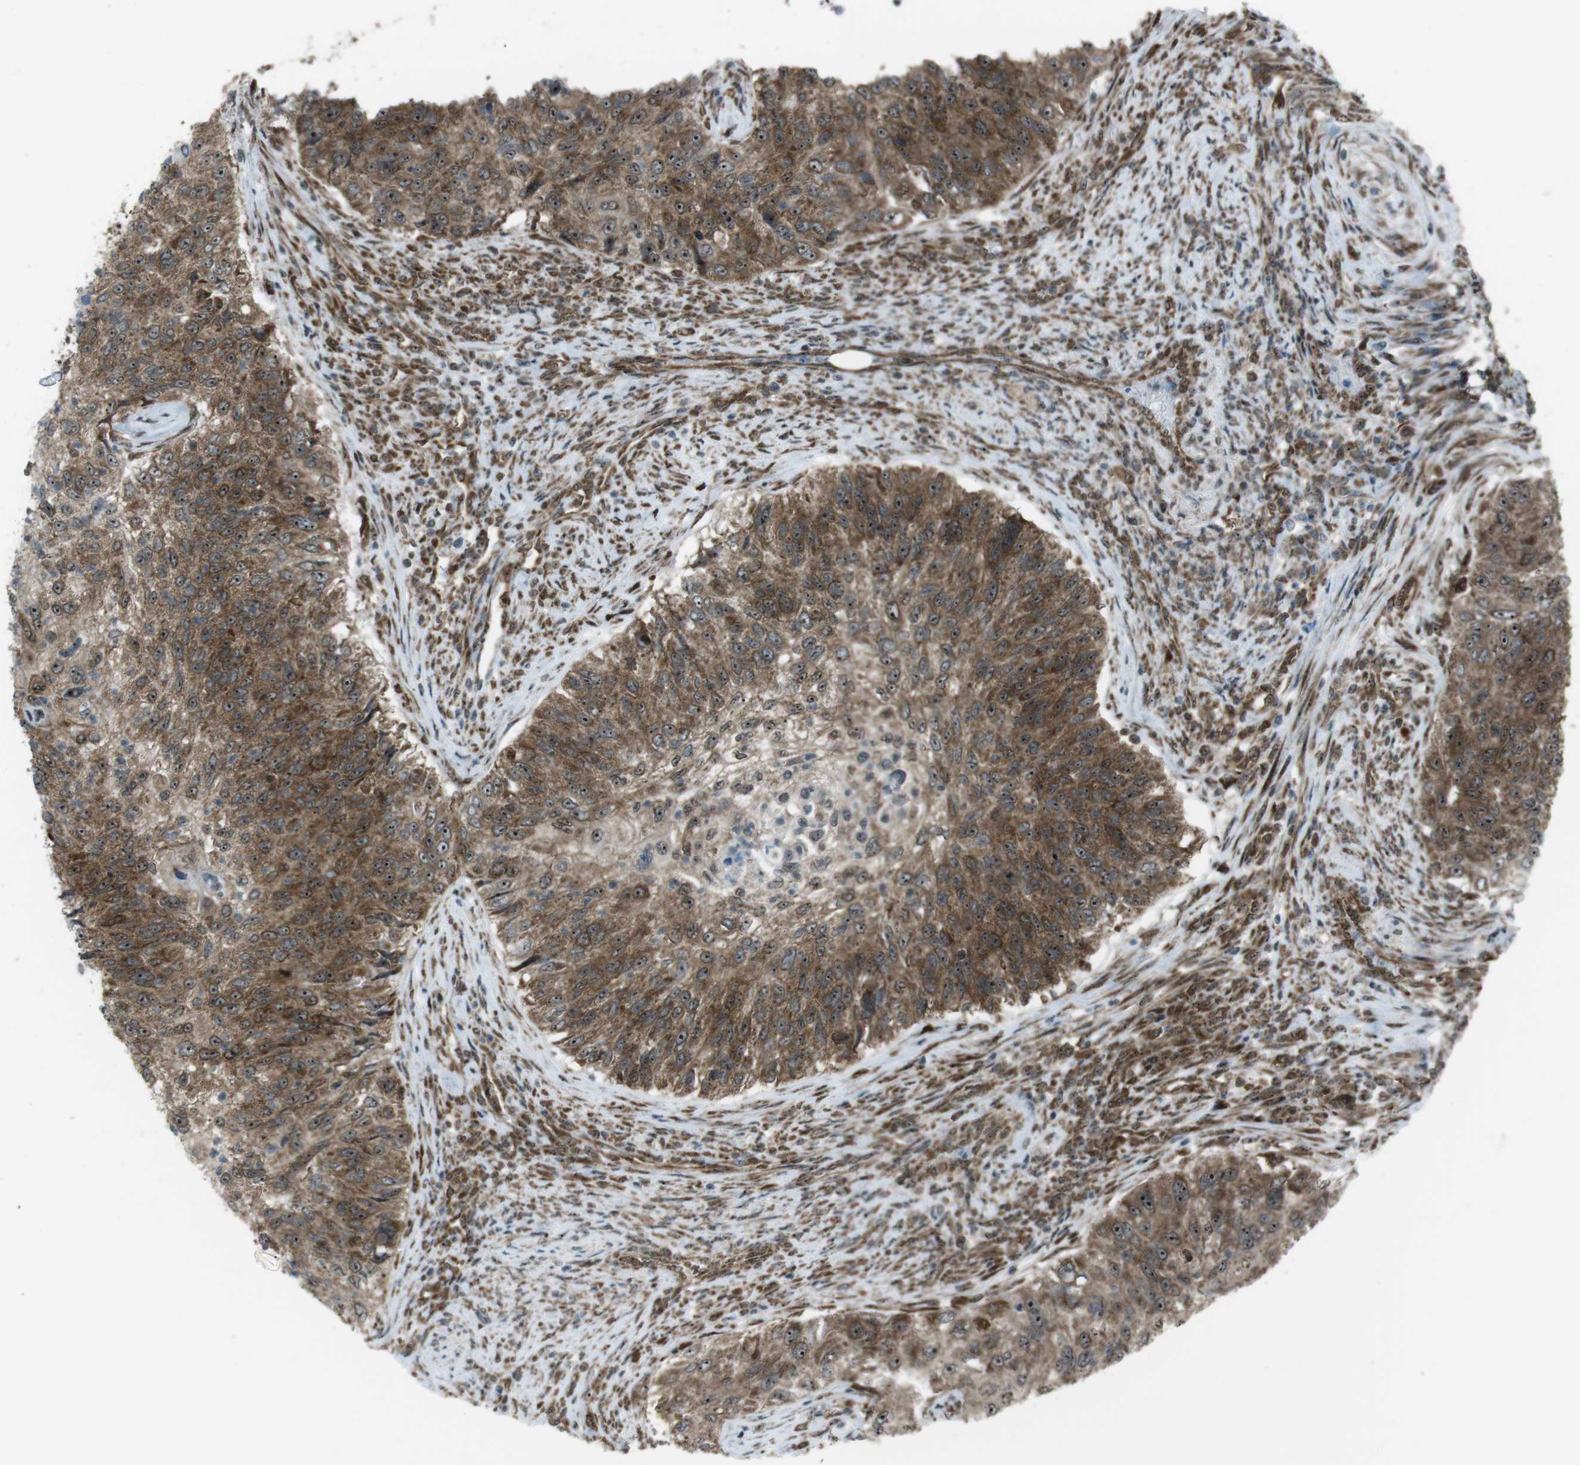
{"staining": {"intensity": "moderate", "quantity": ">75%", "location": "cytoplasmic/membranous,nuclear"}, "tissue": "urothelial cancer", "cell_type": "Tumor cells", "image_type": "cancer", "snomed": [{"axis": "morphology", "description": "Urothelial carcinoma, High grade"}, {"axis": "topography", "description": "Urinary bladder"}], "caption": "Urothelial cancer stained with a brown dye shows moderate cytoplasmic/membranous and nuclear positive positivity in about >75% of tumor cells.", "gene": "CSNK1D", "patient": {"sex": "female", "age": 60}}